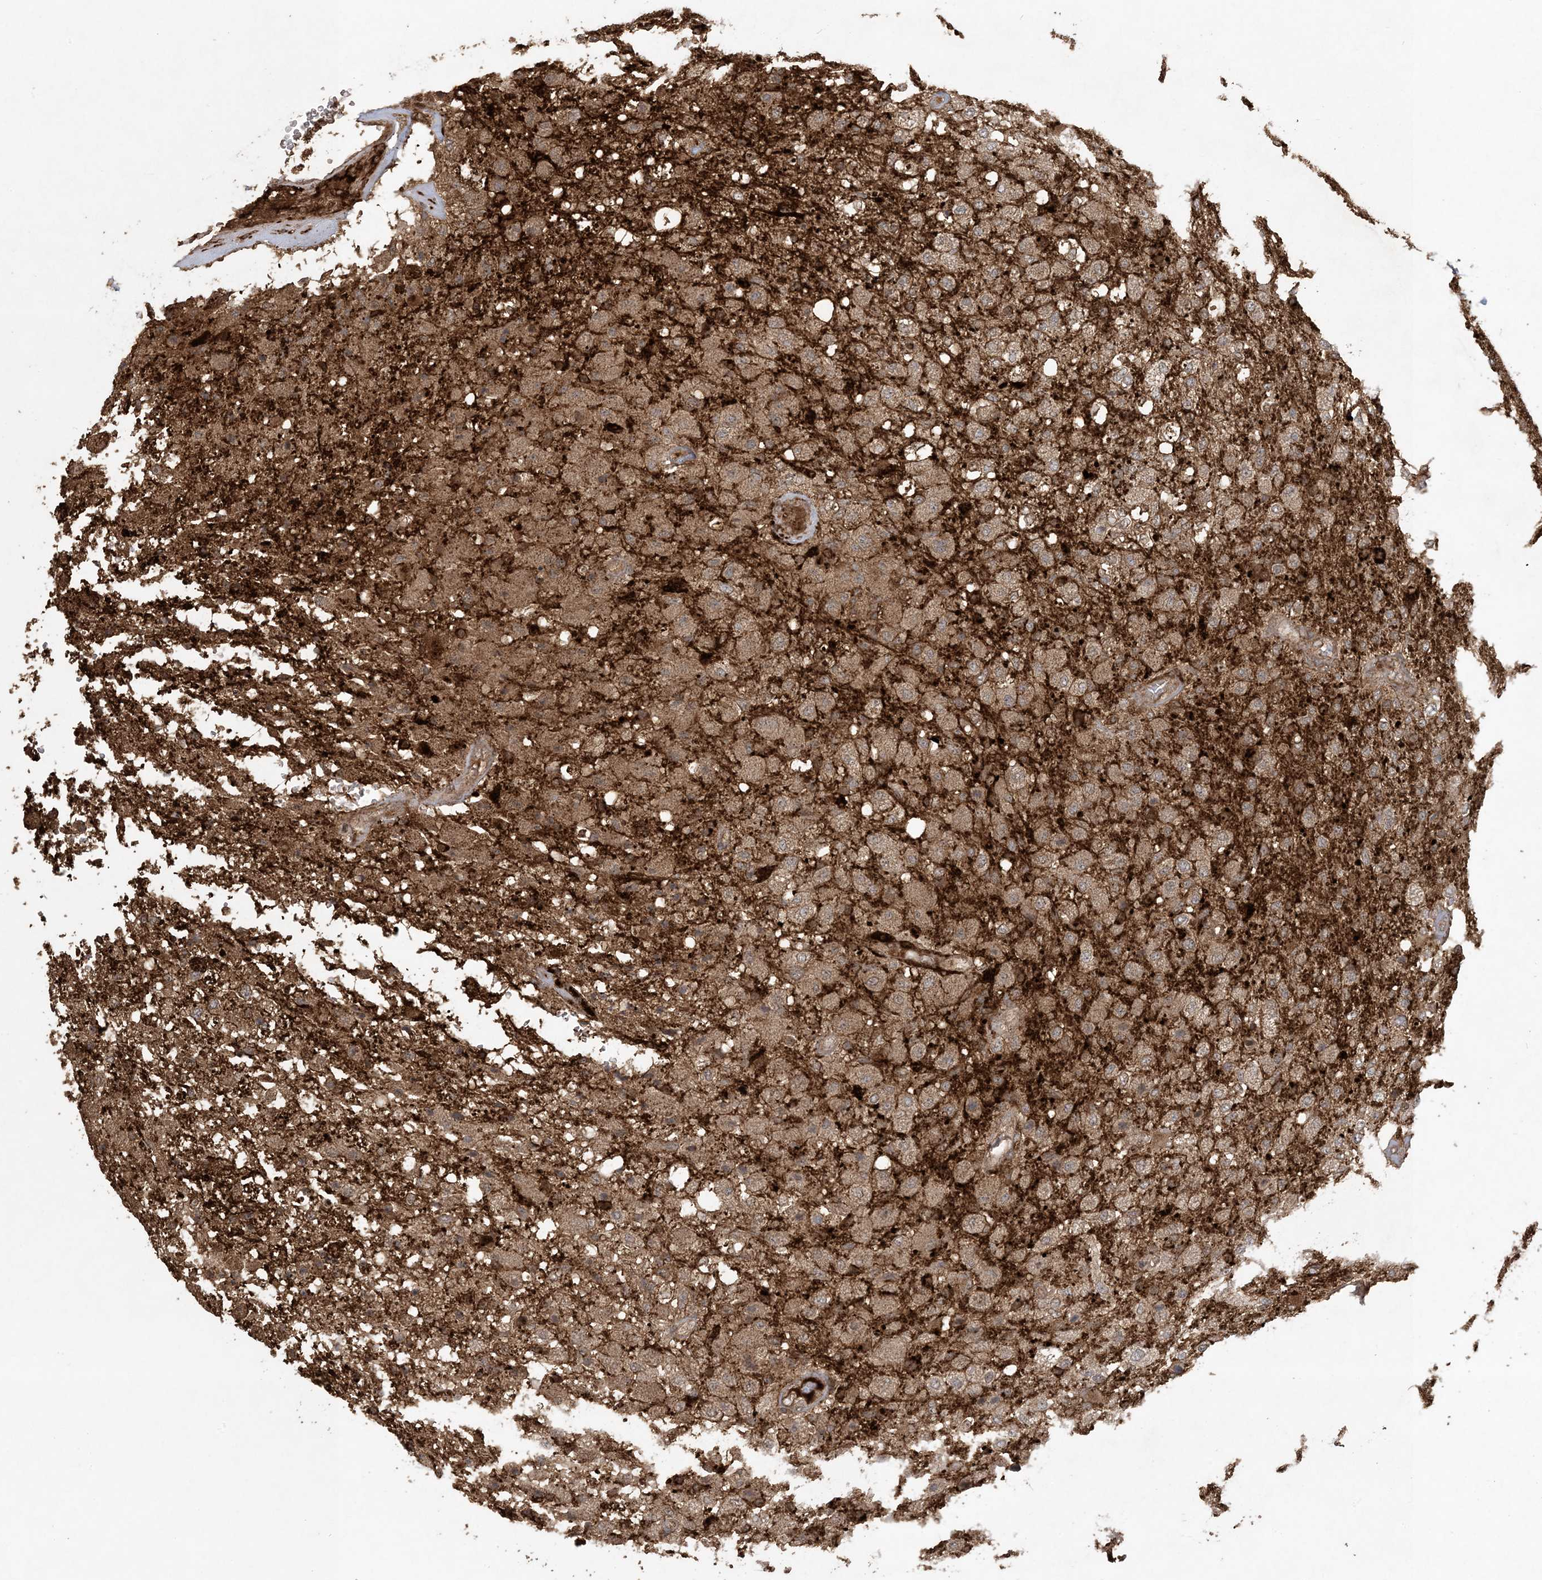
{"staining": {"intensity": "moderate", "quantity": ">75%", "location": "cytoplasmic/membranous"}, "tissue": "glioma", "cell_type": "Tumor cells", "image_type": "cancer", "snomed": [{"axis": "morphology", "description": "Normal tissue, NOS"}, {"axis": "morphology", "description": "Glioma, malignant, High grade"}, {"axis": "topography", "description": "Cerebral cortex"}], "caption": "Immunohistochemical staining of human malignant glioma (high-grade) shows moderate cytoplasmic/membranous protein expression in approximately >75% of tumor cells.", "gene": "EFCAB8", "patient": {"sex": "male", "age": 77}}